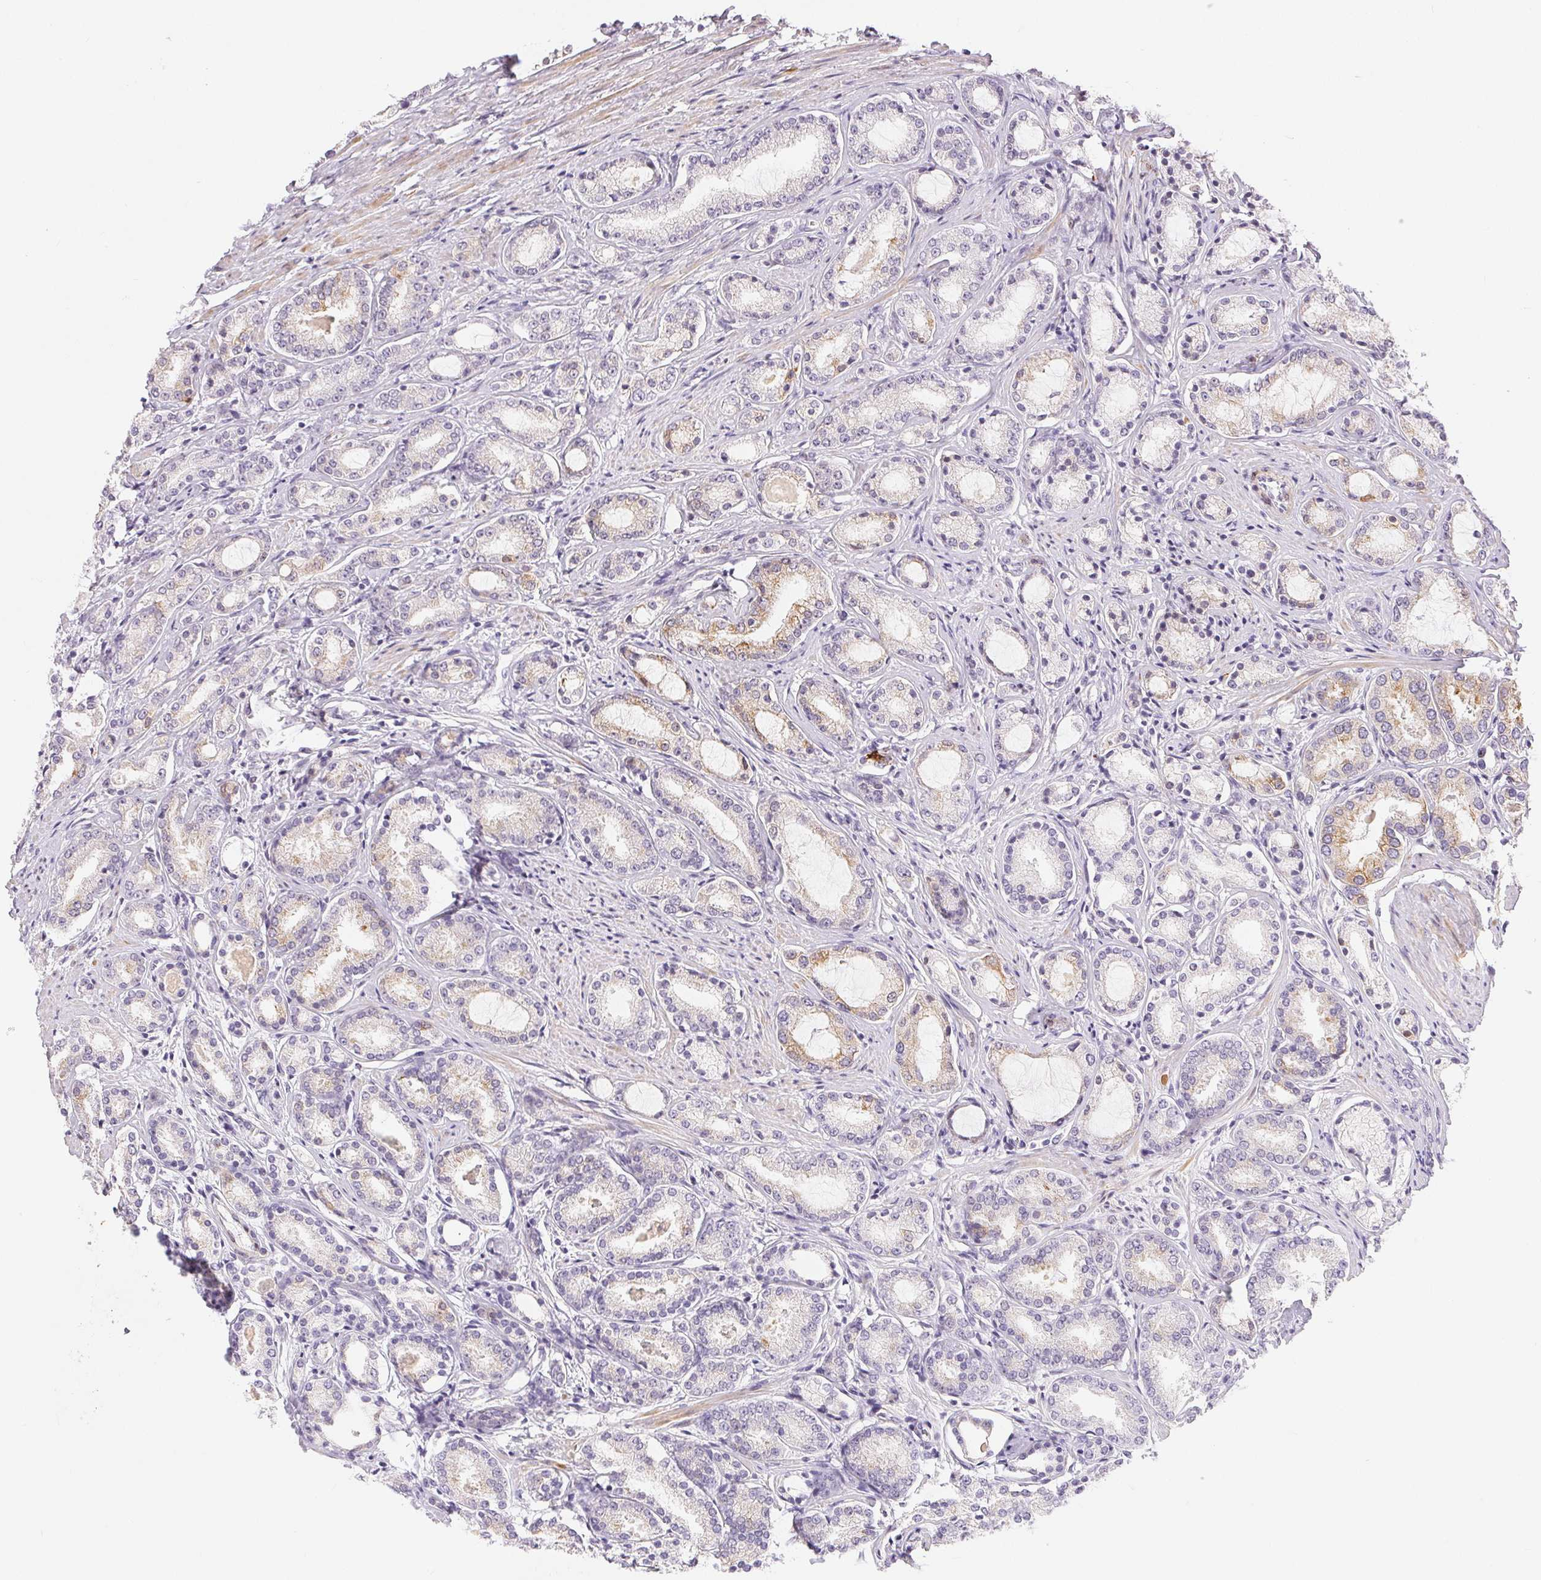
{"staining": {"intensity": "moderate", "quantity": "<25%", "location": "cytoplasmic/membranous"}, "tissue": "prostate cancer", "cell_type": "Tumor cells", "image_type": "cancer", "snomed": [{"axis": "morphology", "description": "Adenocarcinoma, High grade"}, {"axis": "topography", "description": "Prostate"}], "caption": "Moderate cytoplasmic/membranous staining is appreciated in approximately <25% of tumor cells in prostate high-grade adenocarcinoma.", "gene": "RPGRIP1", "patient": {"sex": "male", "age": 63}}